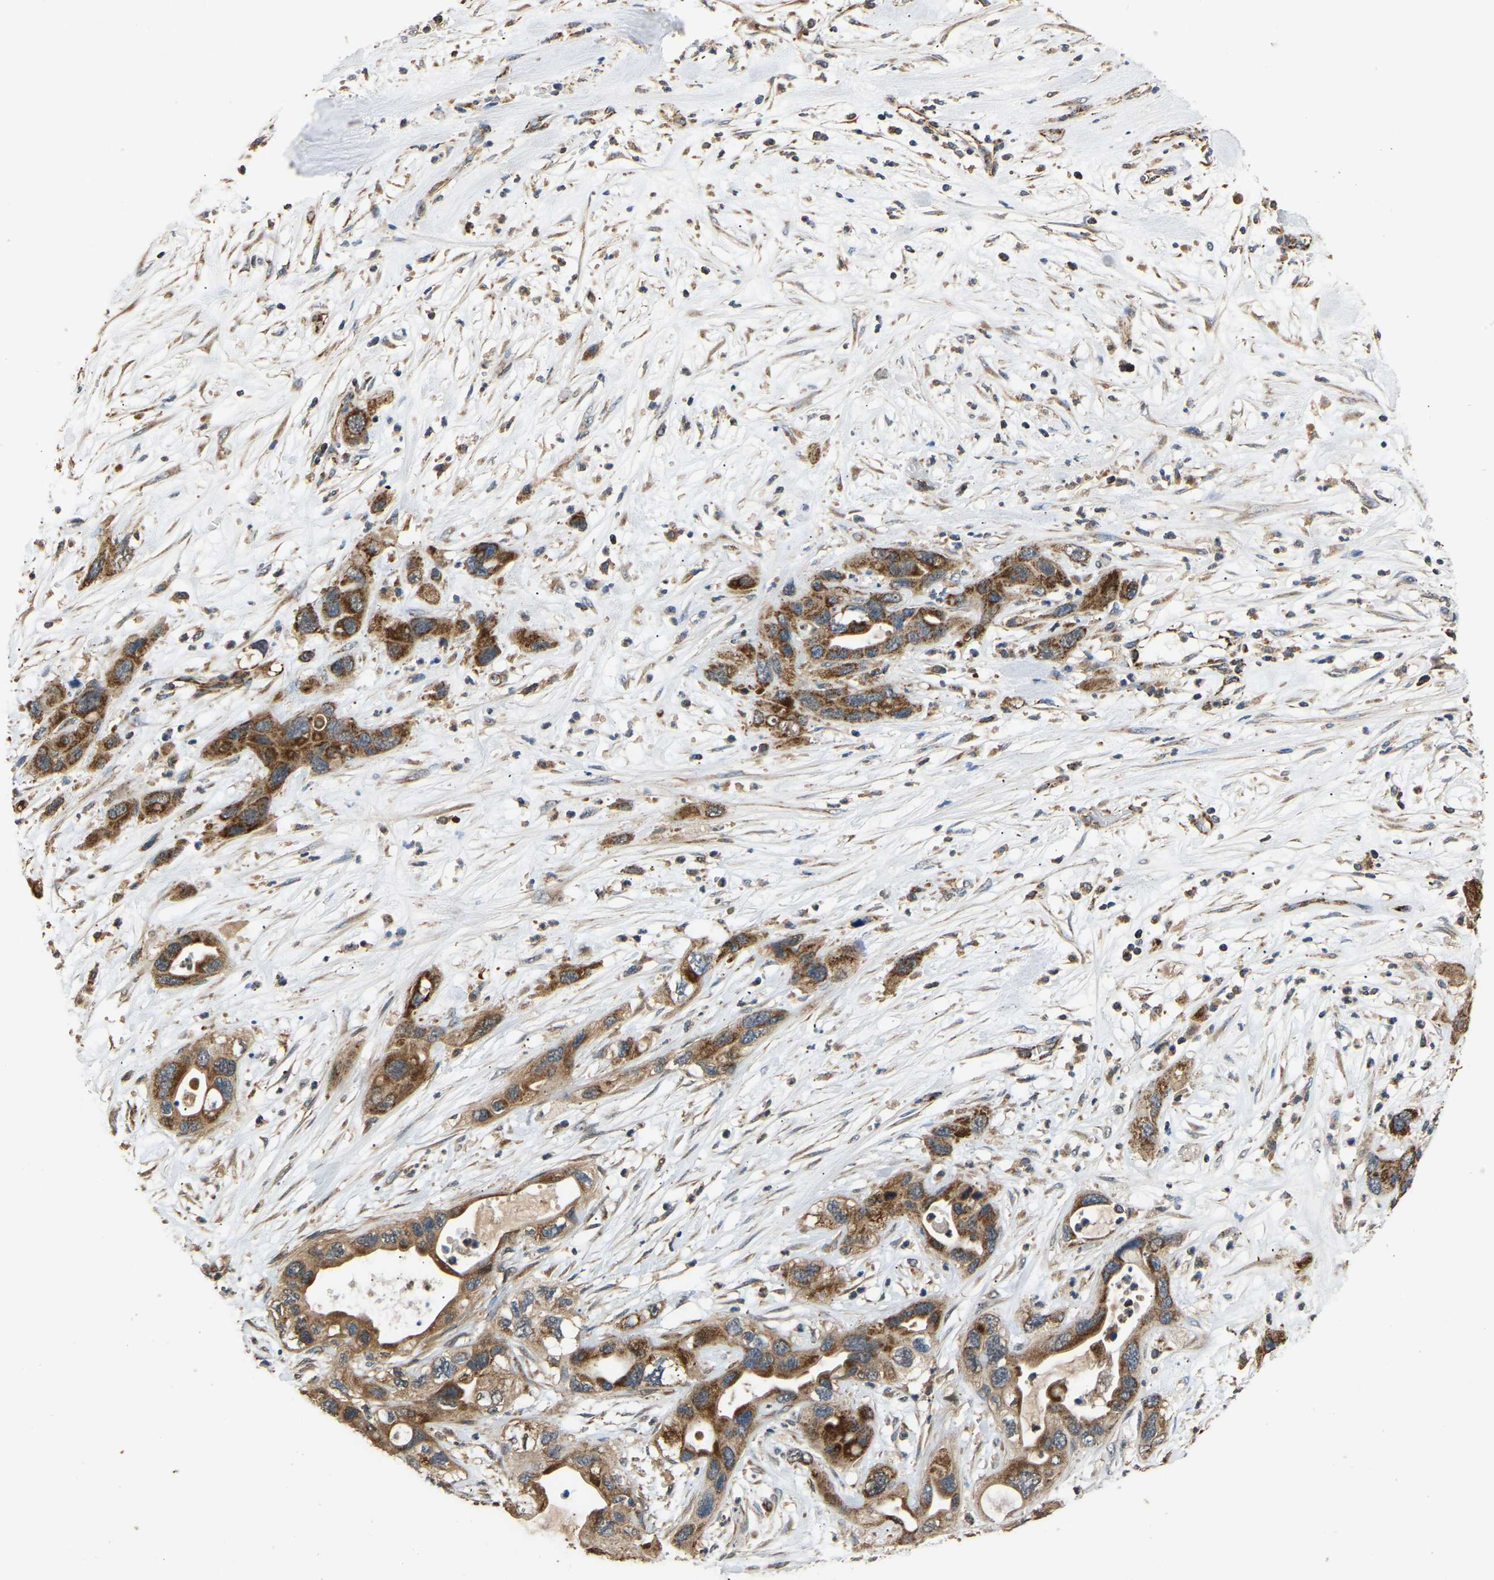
{"staining": {"intensity": "strong", "quantity": ">75%", "location": "cytoplasmic/membranous"}, "tissue": "pancreatic cancer", "cell_type": "Tumor cells", "image_type": "cancer", "snomed": [{"axis": "morphology", "description": "Adenocarcinoma, NOS"}, {"axis": "topography", "description": "Pancreas"}], "caption": "The image exhibits immunohistochemical staining of pancreatic adenocarcinoma. There is strong cytoplasmic/membranous expression is present in about >75% of tumor cells.", "gene": "TUFM", "patient": {"sex": "female", "age": 71}}